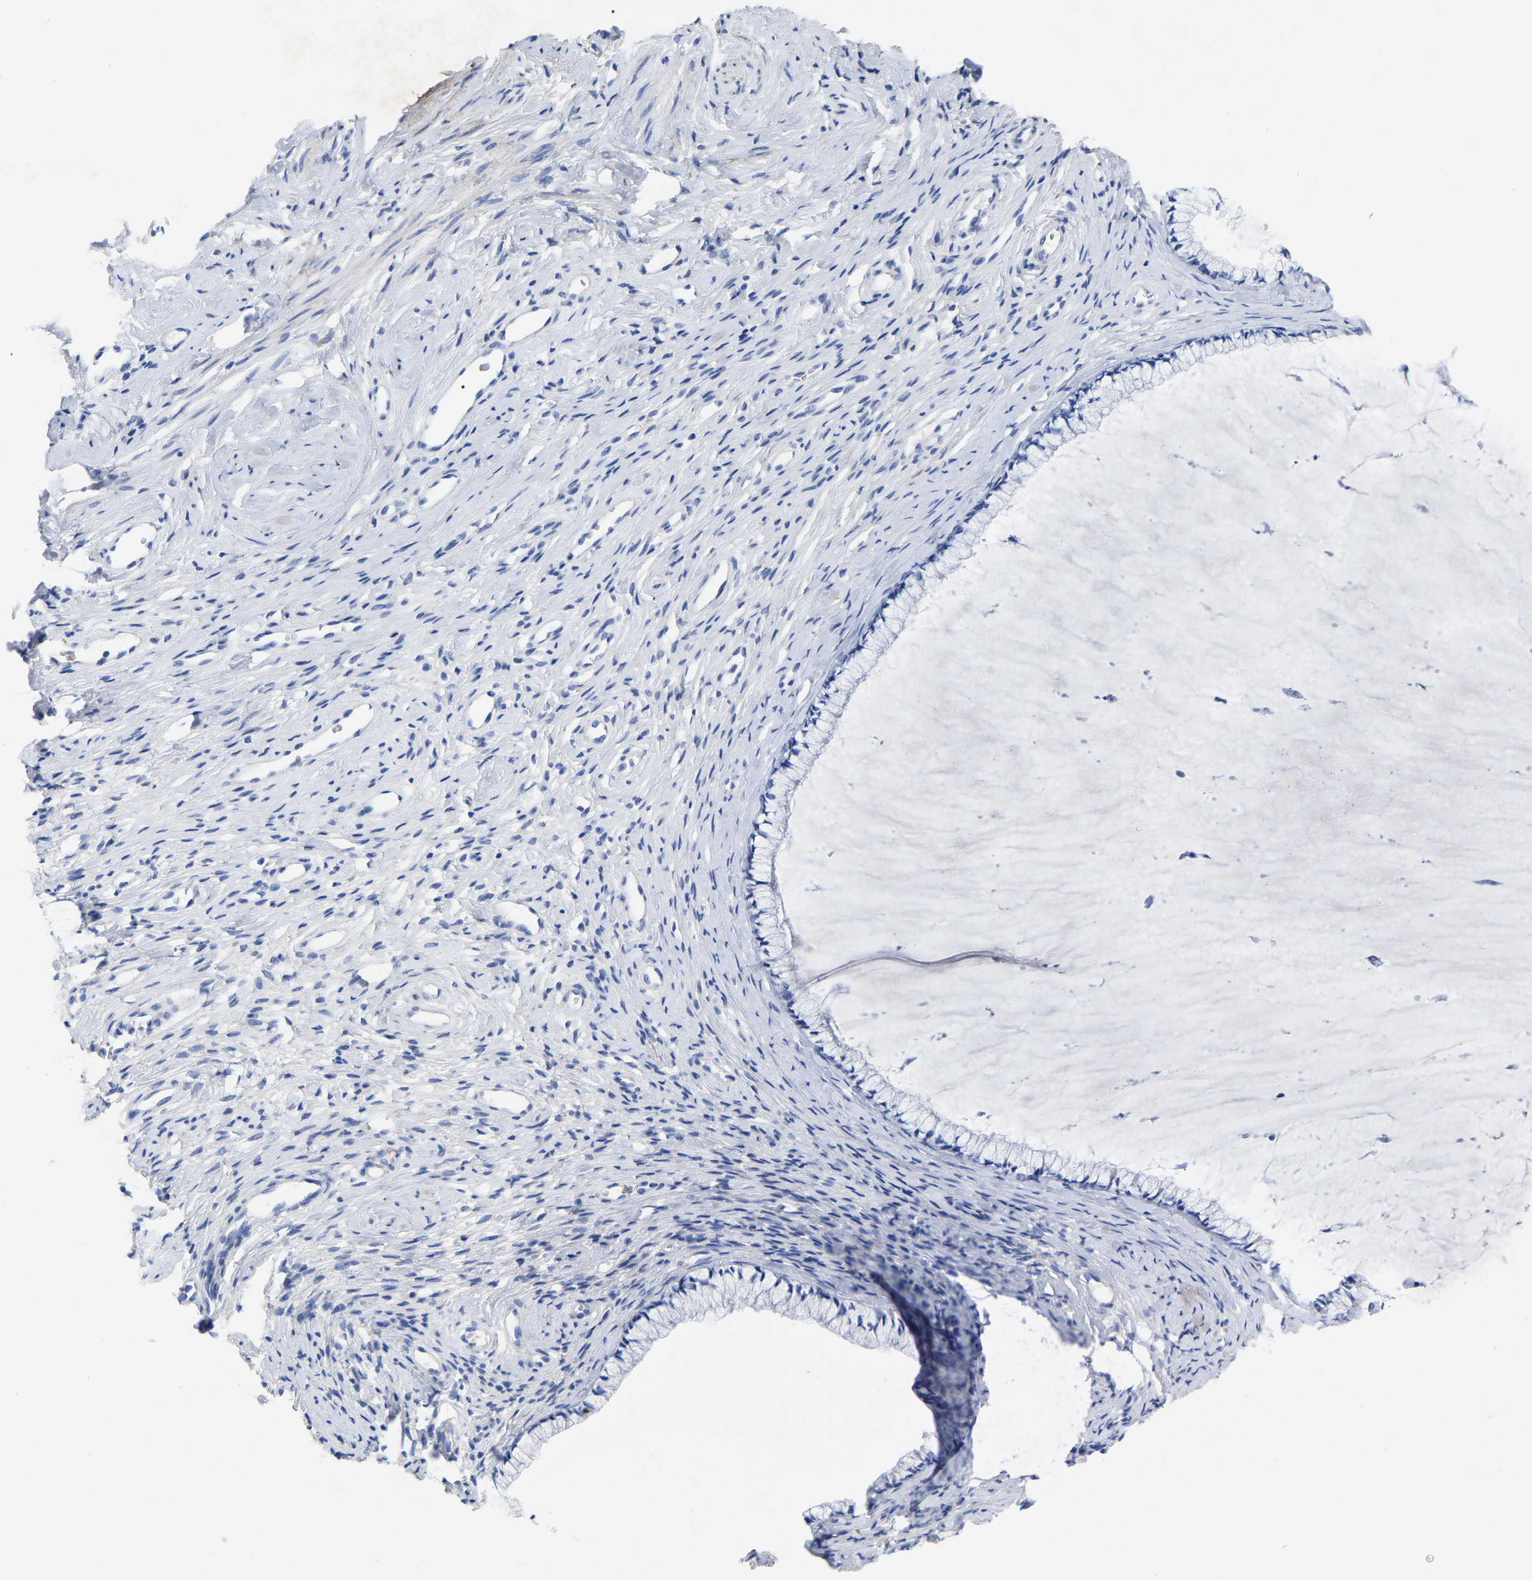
{"staining": {"intensity": "negative", "quantity": "none", "location": "none"}, "tissue": "cervix", "cell_type": "Glandular cells", "image_type": "normal", "snomed": [{"axis": "morphology", "description": "Normal tissue, NOS"}, {"axis": "topography", "description": "Cervix"}], "caption": "Immunohistochemistry histopathology image of unremarkable human cervix stained for a protein (brown), which demonstrates no positivity in glandular cells. (Brightfield microscopy of DAB IHC at high magnification).", "gene": "GDF3", "patient": {"sex": "female", "age": 77}}